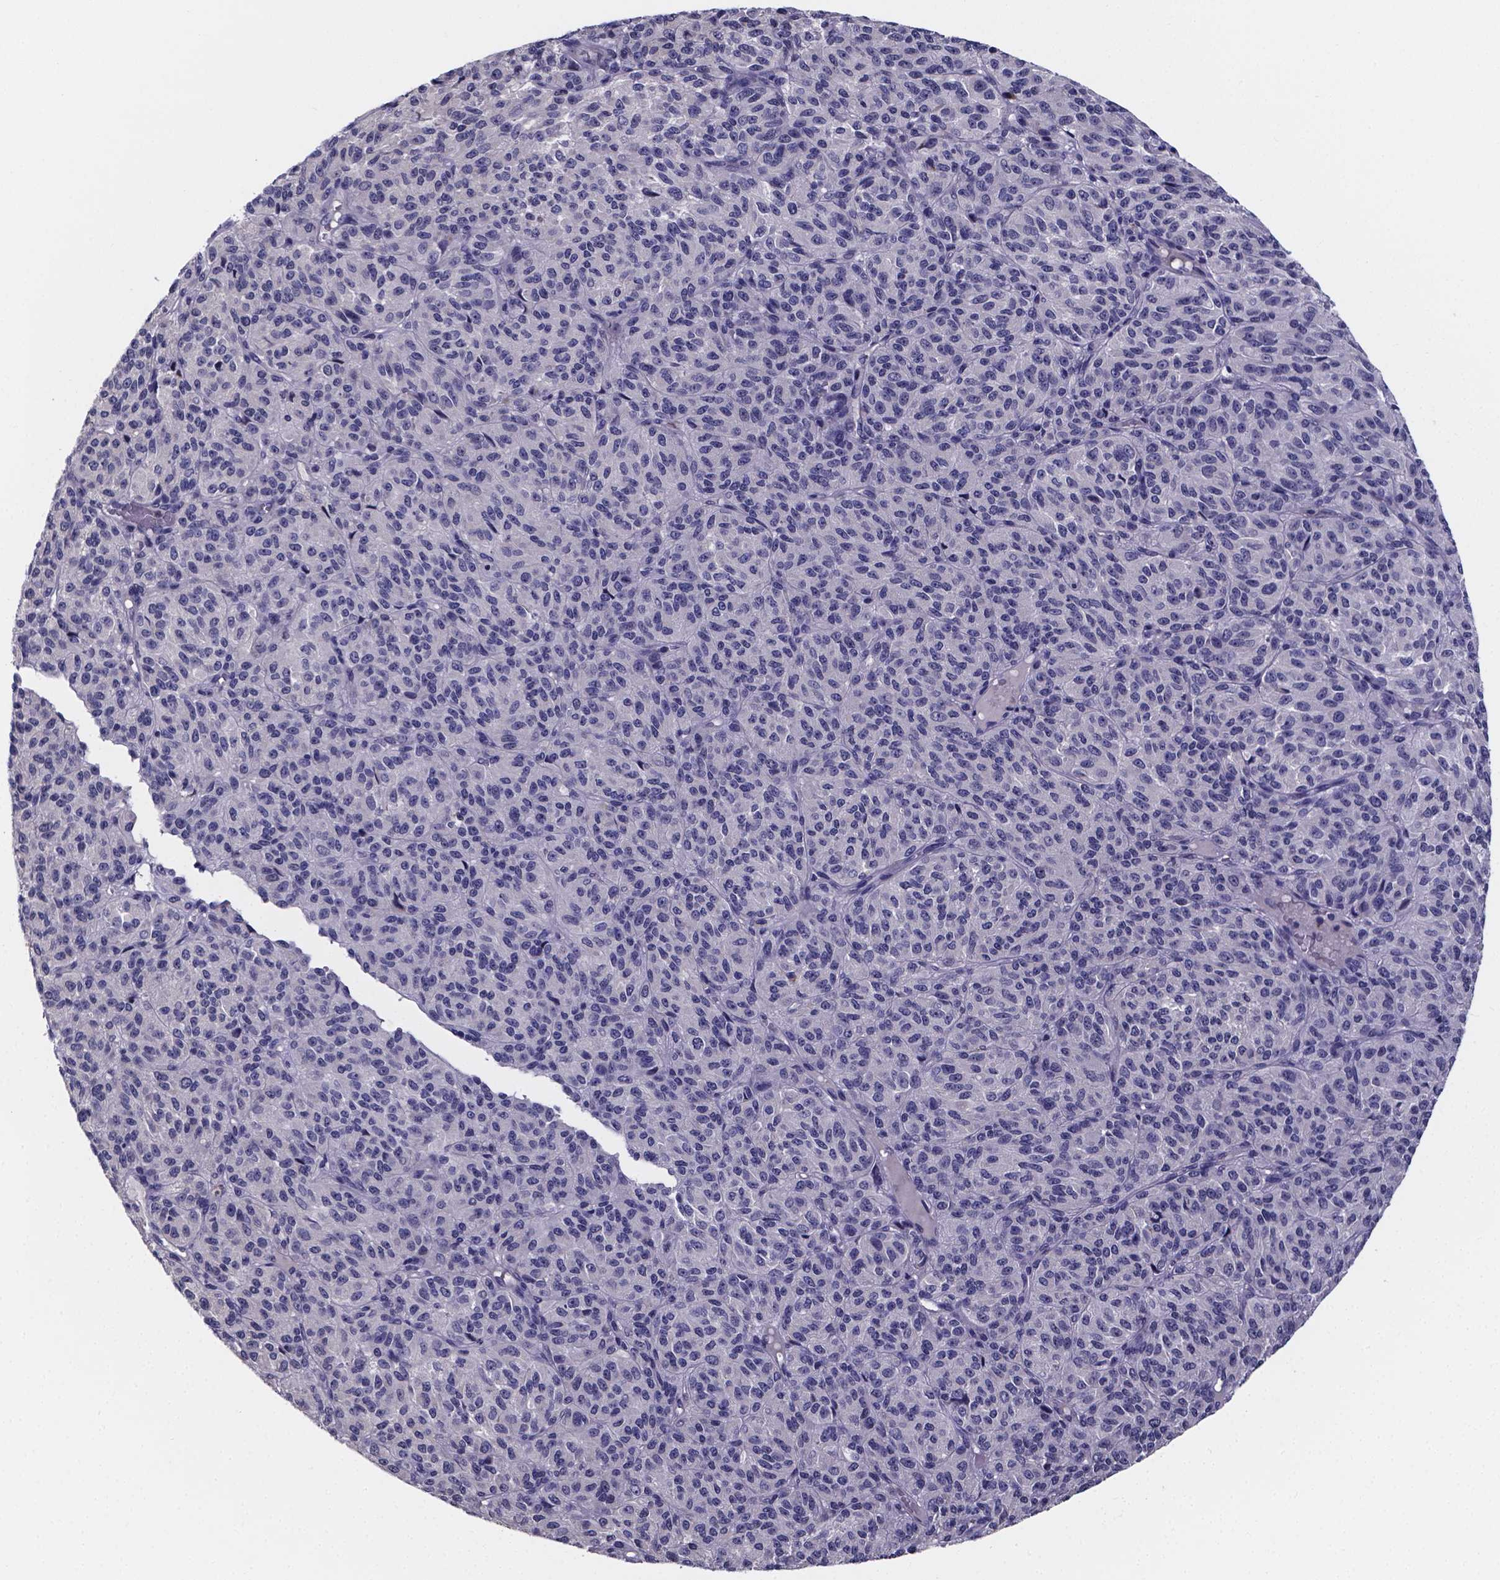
{"staining": {"intensity": "negative", "quantity": "none", "location": "none"}, "tissue": "melanoma", "cell_type": "Tumor cells", "image_type": "cancer", "snomed": [{"axis": "morphology", "description": "Malignant melanoma, Metastatic site"}, {"axis": "topography", "description": "Brain"}], "caption": "A photomicrograph of human malignant melanoma (metastatic site) is negative for staining in tumor cells.", "gene": "IZUMO1", "patient": {"sex": "female", "age": 56}}